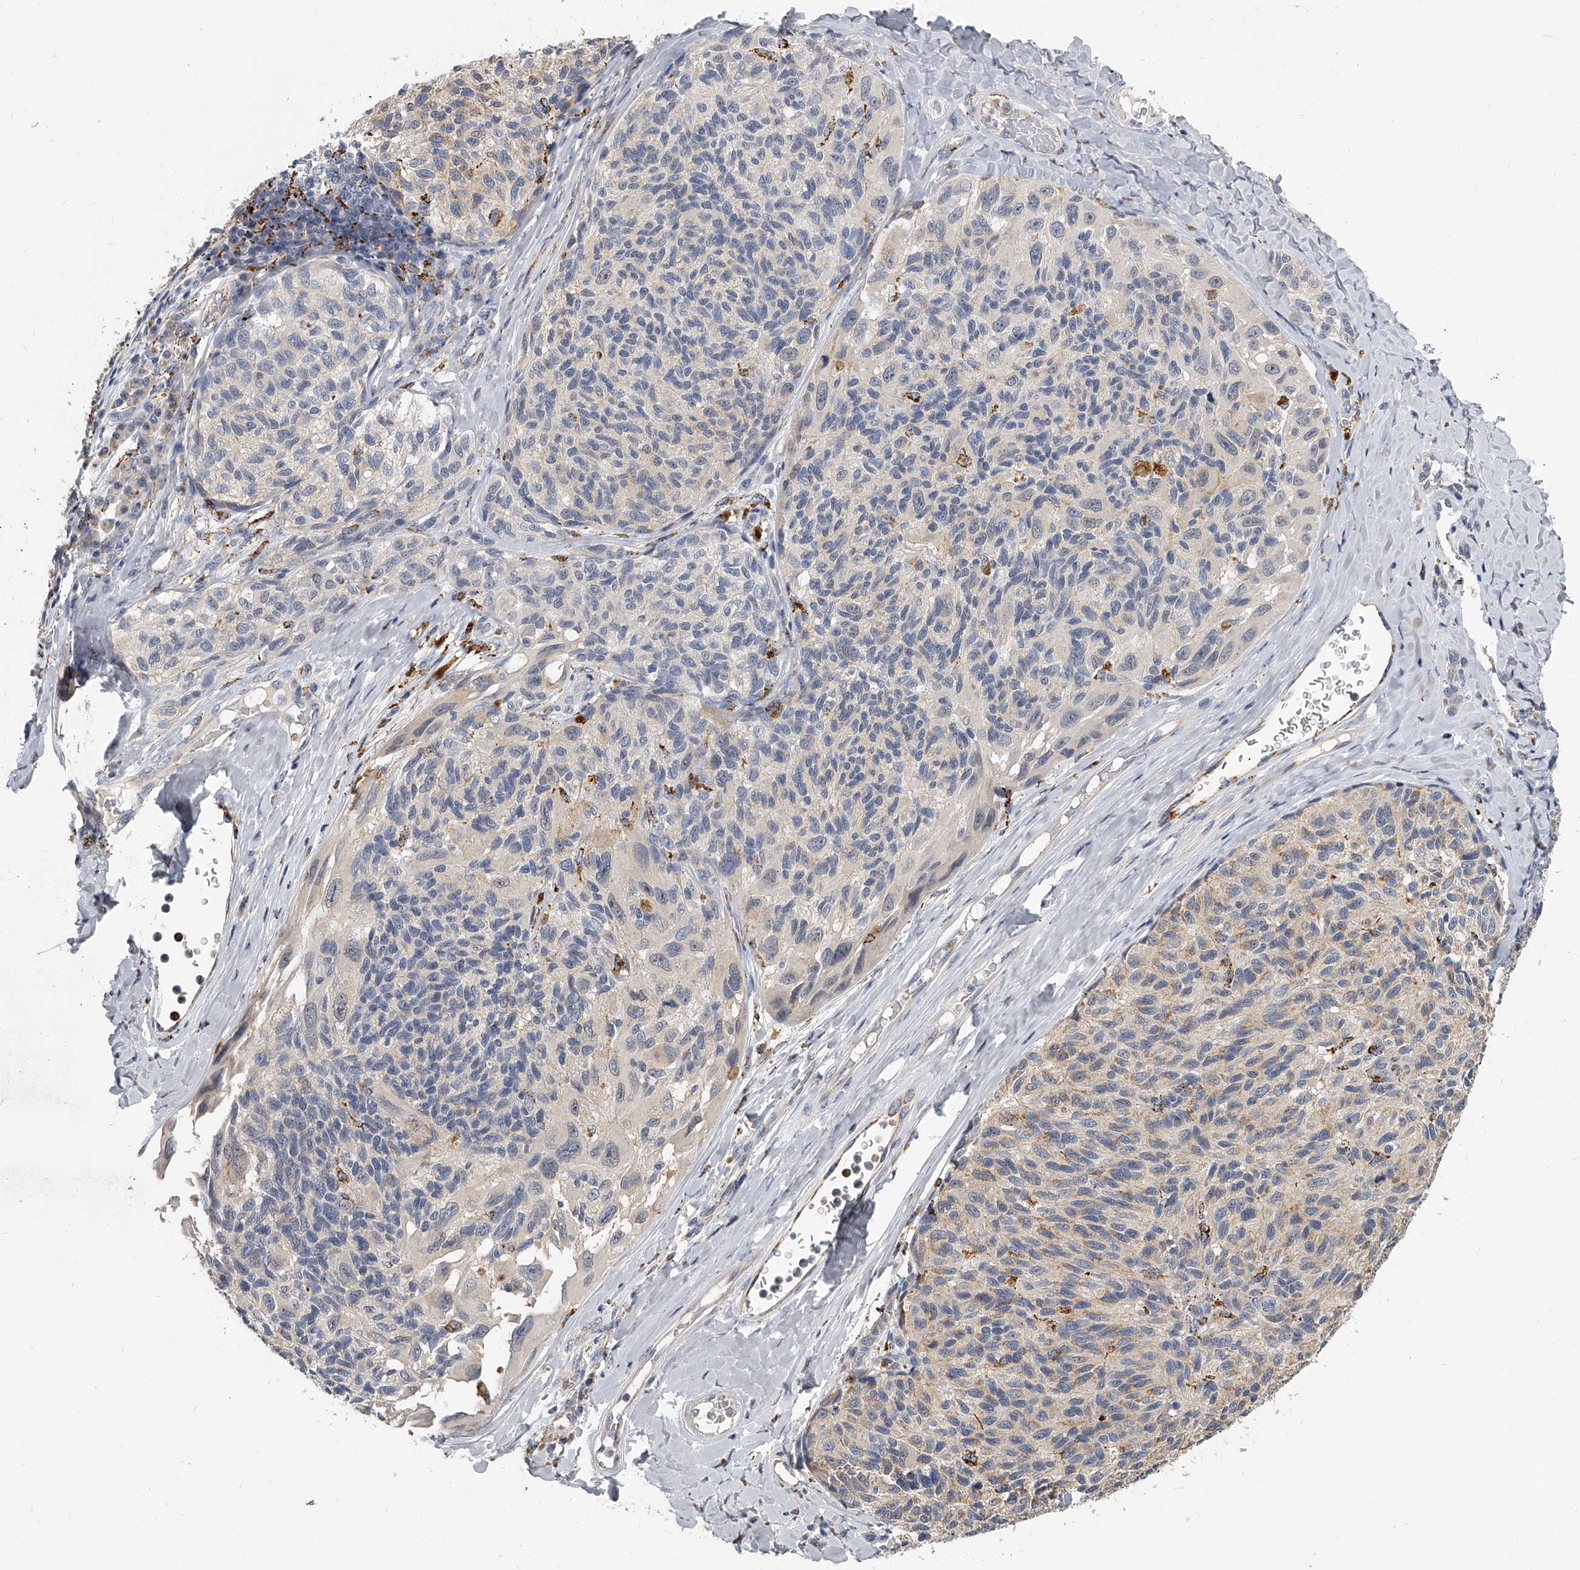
{"staining": {"intensity": "negative", "quantity": "none", "location": "none"}, "tissue": "melanoma", "cell_type": "Tumor cells", "image_type": "cancer", "snomed": [{"axis": "morphology", "description": "Malignant melanoma, NOS"}, {"axis": "topography", "description": "Skin"}], "caption": "This is an IHC image of human melanoma. There is no positivity in tumor cells.", "gene": "KLHL7", "patient": {"sex": "female", "age": 73}}